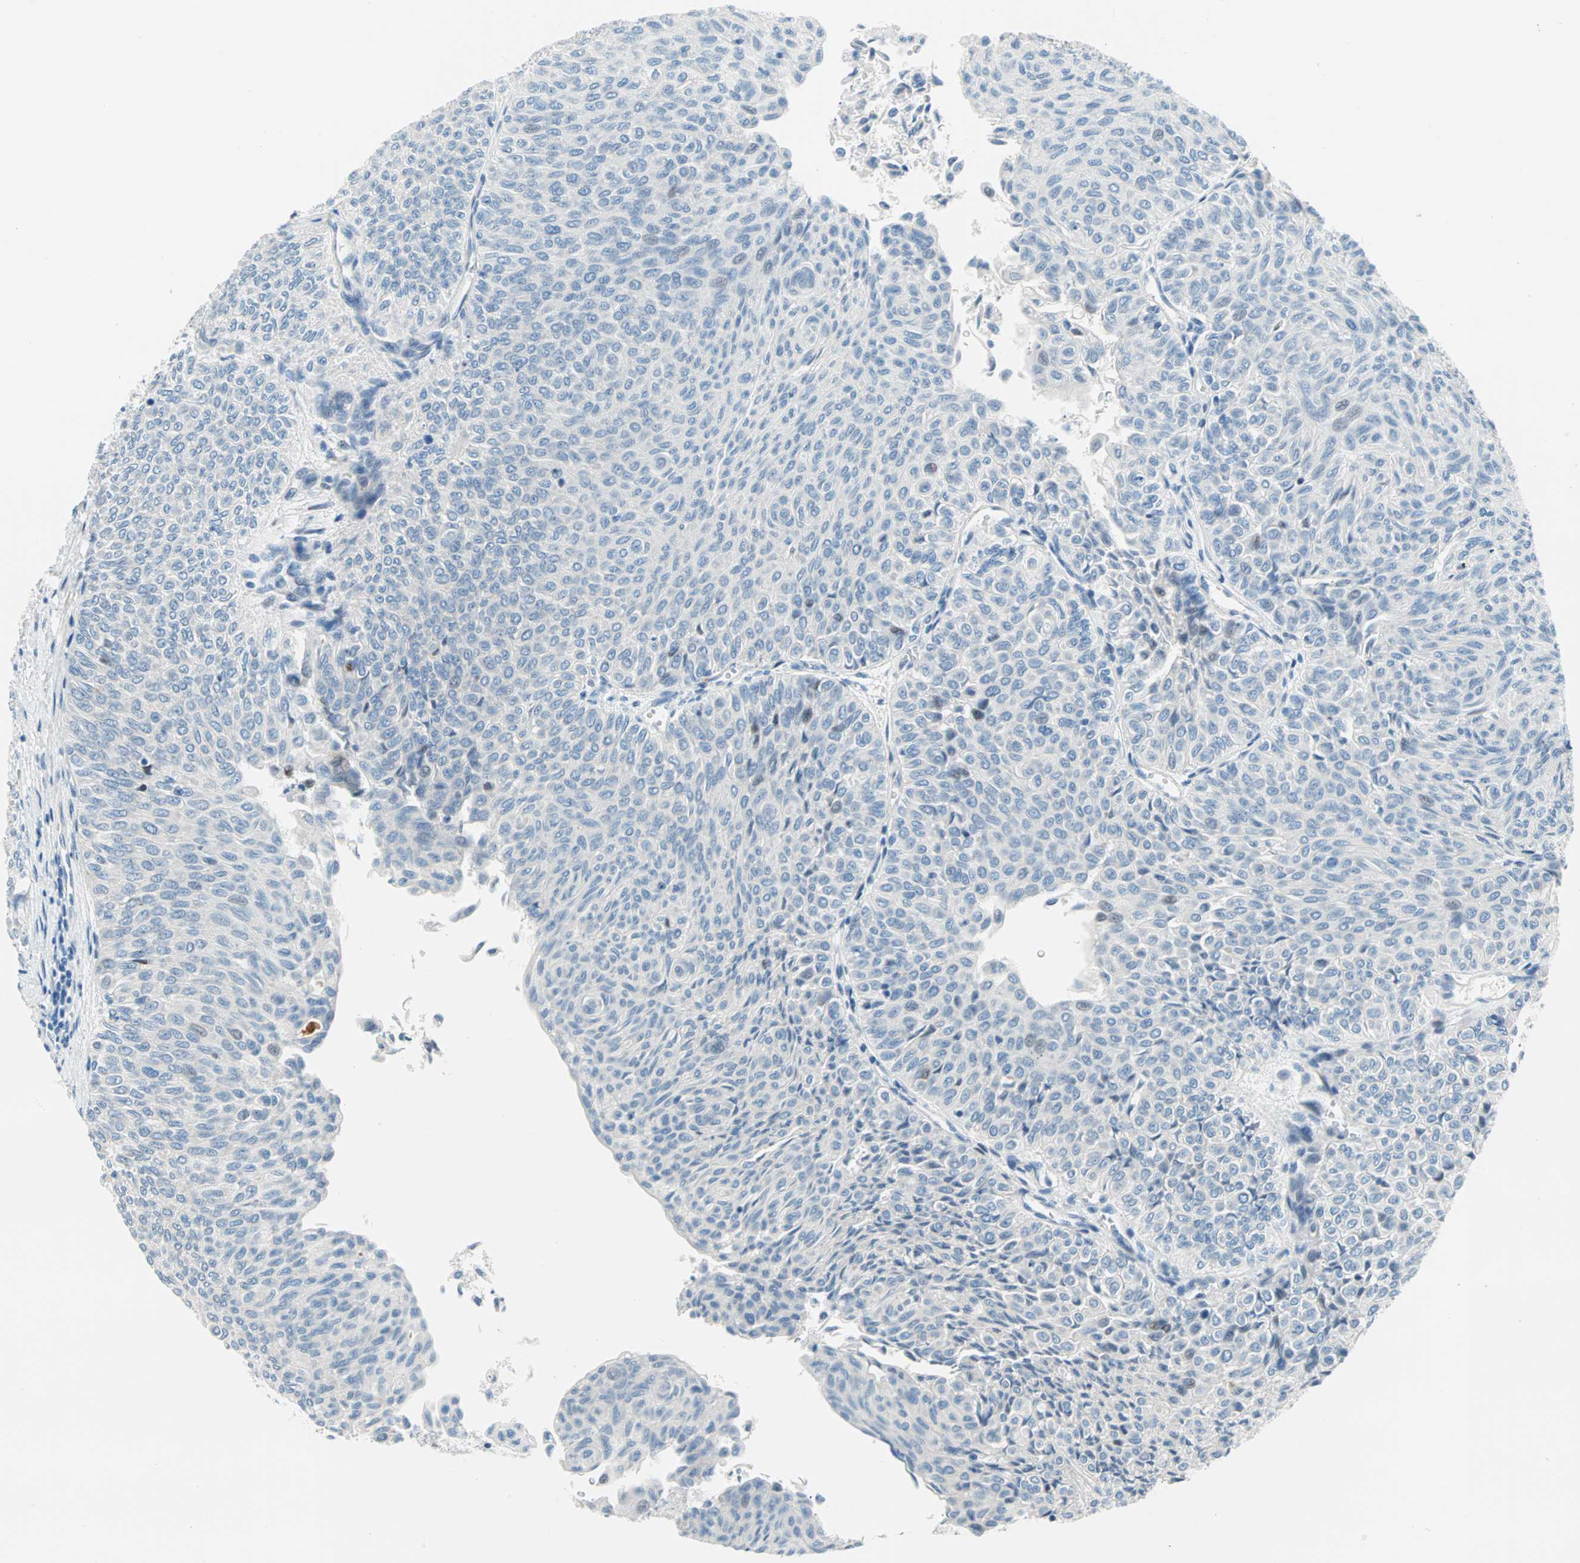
{"staining": {"intensity": "negative", "quantity": "none", "location": "none"}, "tissue": "urothelial cancer", "cell_type": "Tumor cells", "image_type": "cancer", "snomed": [{"axis": "morphology", "description": "Urothelial carcinoma, Low grade"}, {"axis": "topography", "description": "Urinary bladder"}], "caption": "This is a micrograph of IHC staining of urothelial cancer, which shows no positivity in tumor cells.", "gene": "TMEM163", "patient": {"sex": "male", "age": 78}}